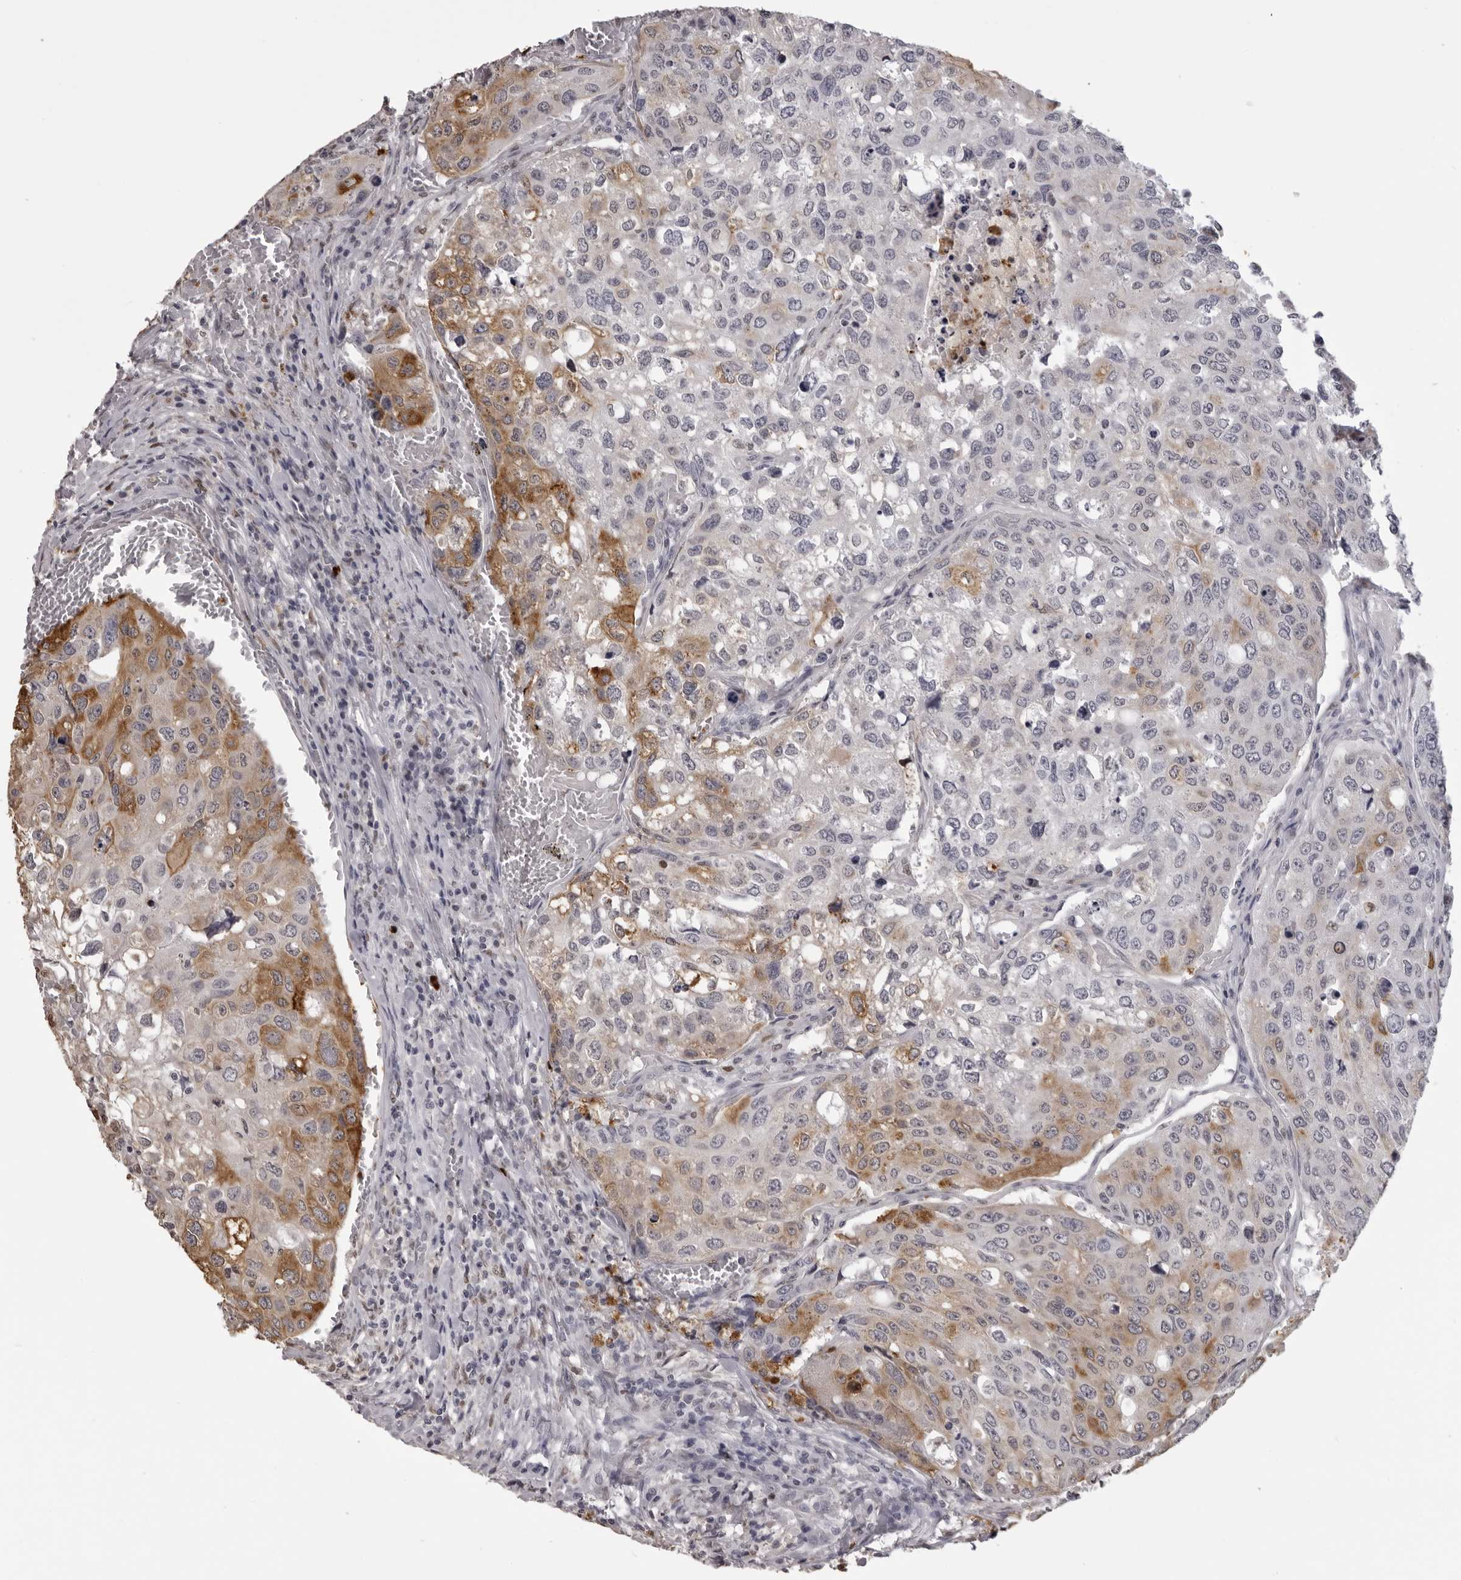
{"staining": {"intensity": "moderate", "quantity": "<25%", "location": "cytoplasmic/membranous"}, "tissue": "urothelial cancer", "cell_type": "Tumor cells", "image_type": "cancer", "snomed": [{"axis": "morphology", "description": "Urothelial carcinoma, High grade"}, {"axis": "topography", "description": "Lymph node"}, {"axis": "topography", "description": "Urinary bladder"}], "caption": "Urothelial cancer stained with DAB (3,3'-diaminobenzidine) immunohistochemistry shows low levels of moderate cytoplasmic/membranous expression in approximately <25% of tumor cells.", "gene": "IL31", "patient": {"sex": "male", "age": 51}}